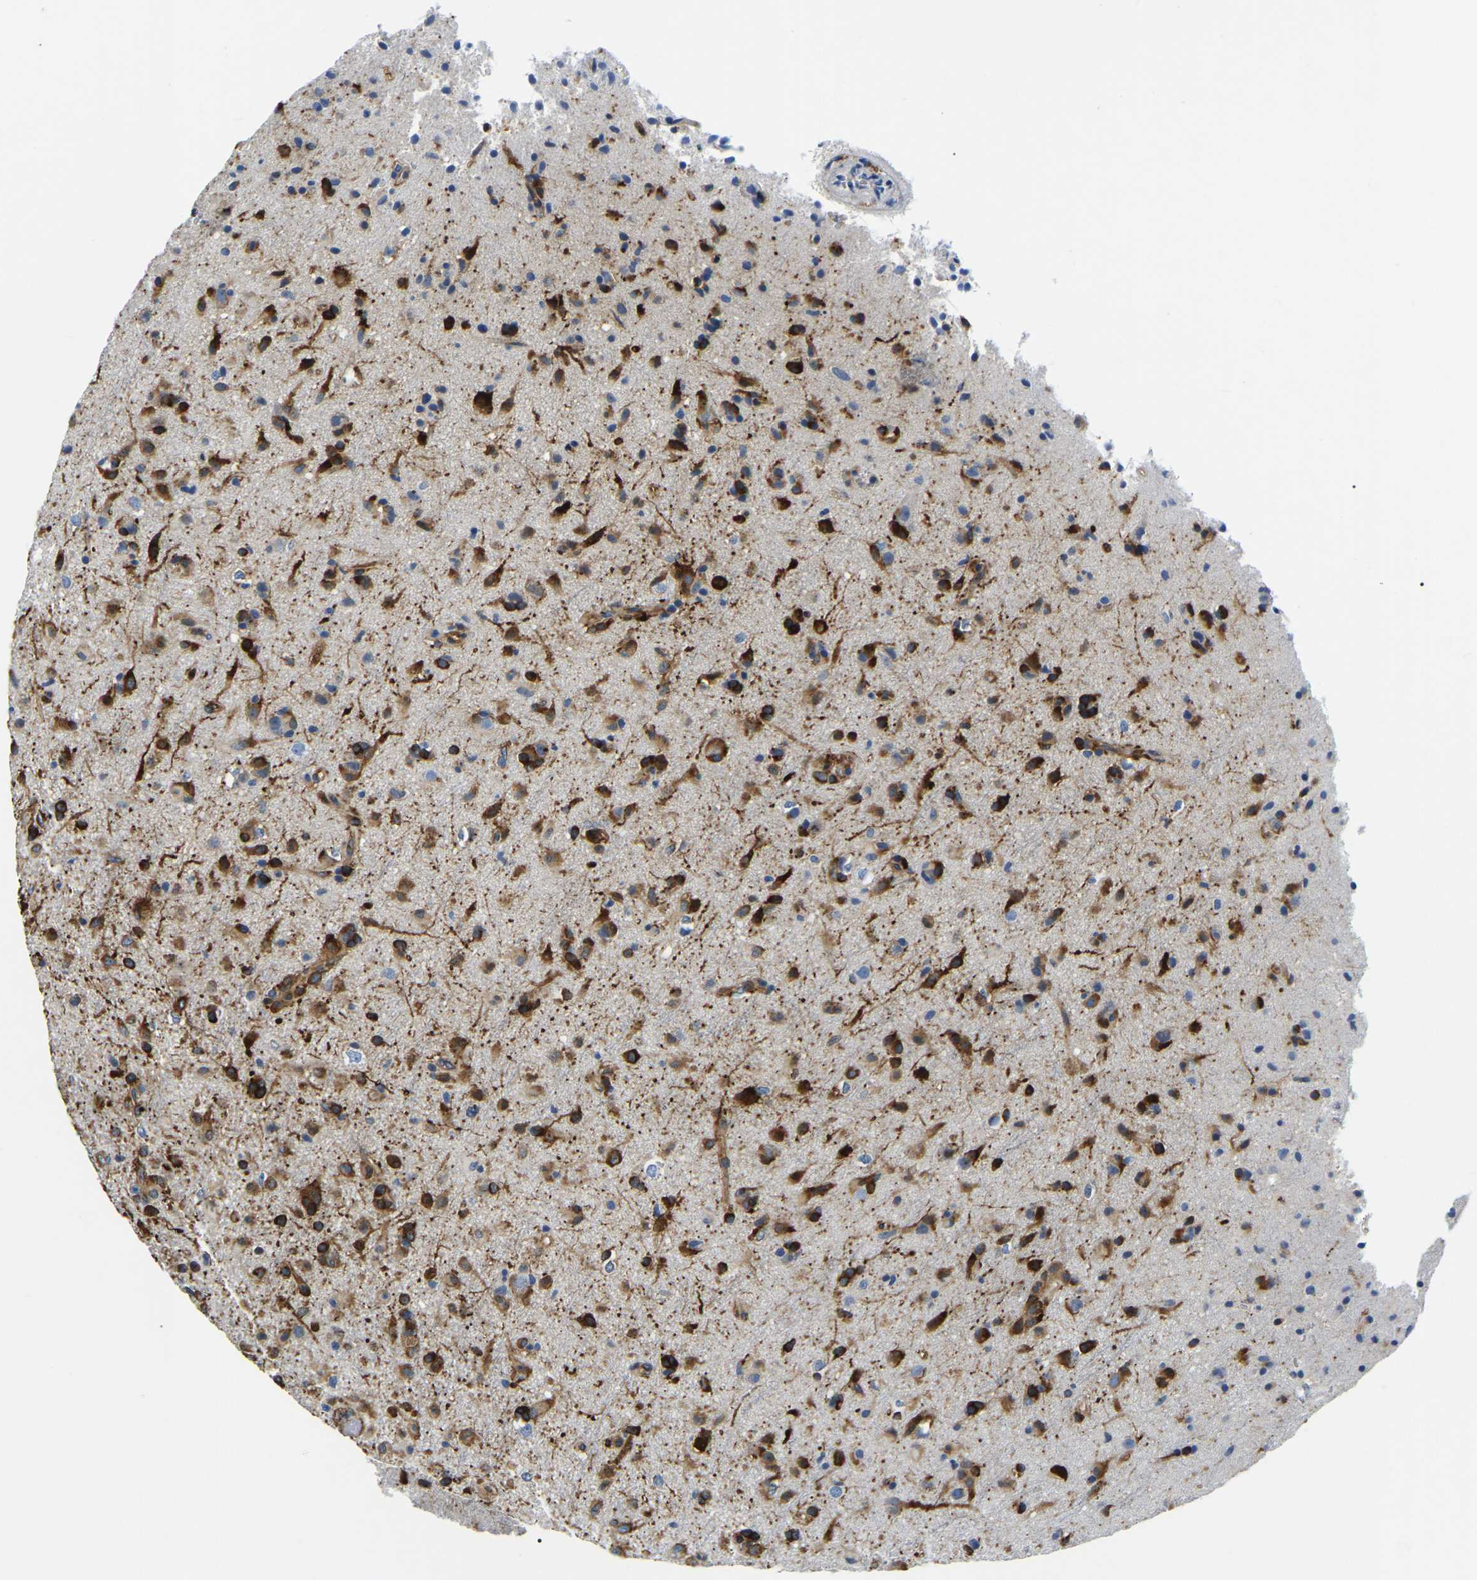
{"staining": {"intensity": "strong", "quantity": ">75%", "location": "cytoplasmic/membranous"}, "tissue": "glioma", "cell_type": "Tumor cells", "image_type": "cancer", "snomed": [{"axis": "morphology", "description": "Glioma, malignant, Low grade"}, {"axis": "topography", "description": "Brain"}], "caption": "Glioma tissue exhibits strong cytoplasmic/membranous expression in about >75% of tumor cells, visualized by immunohistochemistry.", "gene": "DUSP8", "patient": {"sex": "male", "age": 65}}